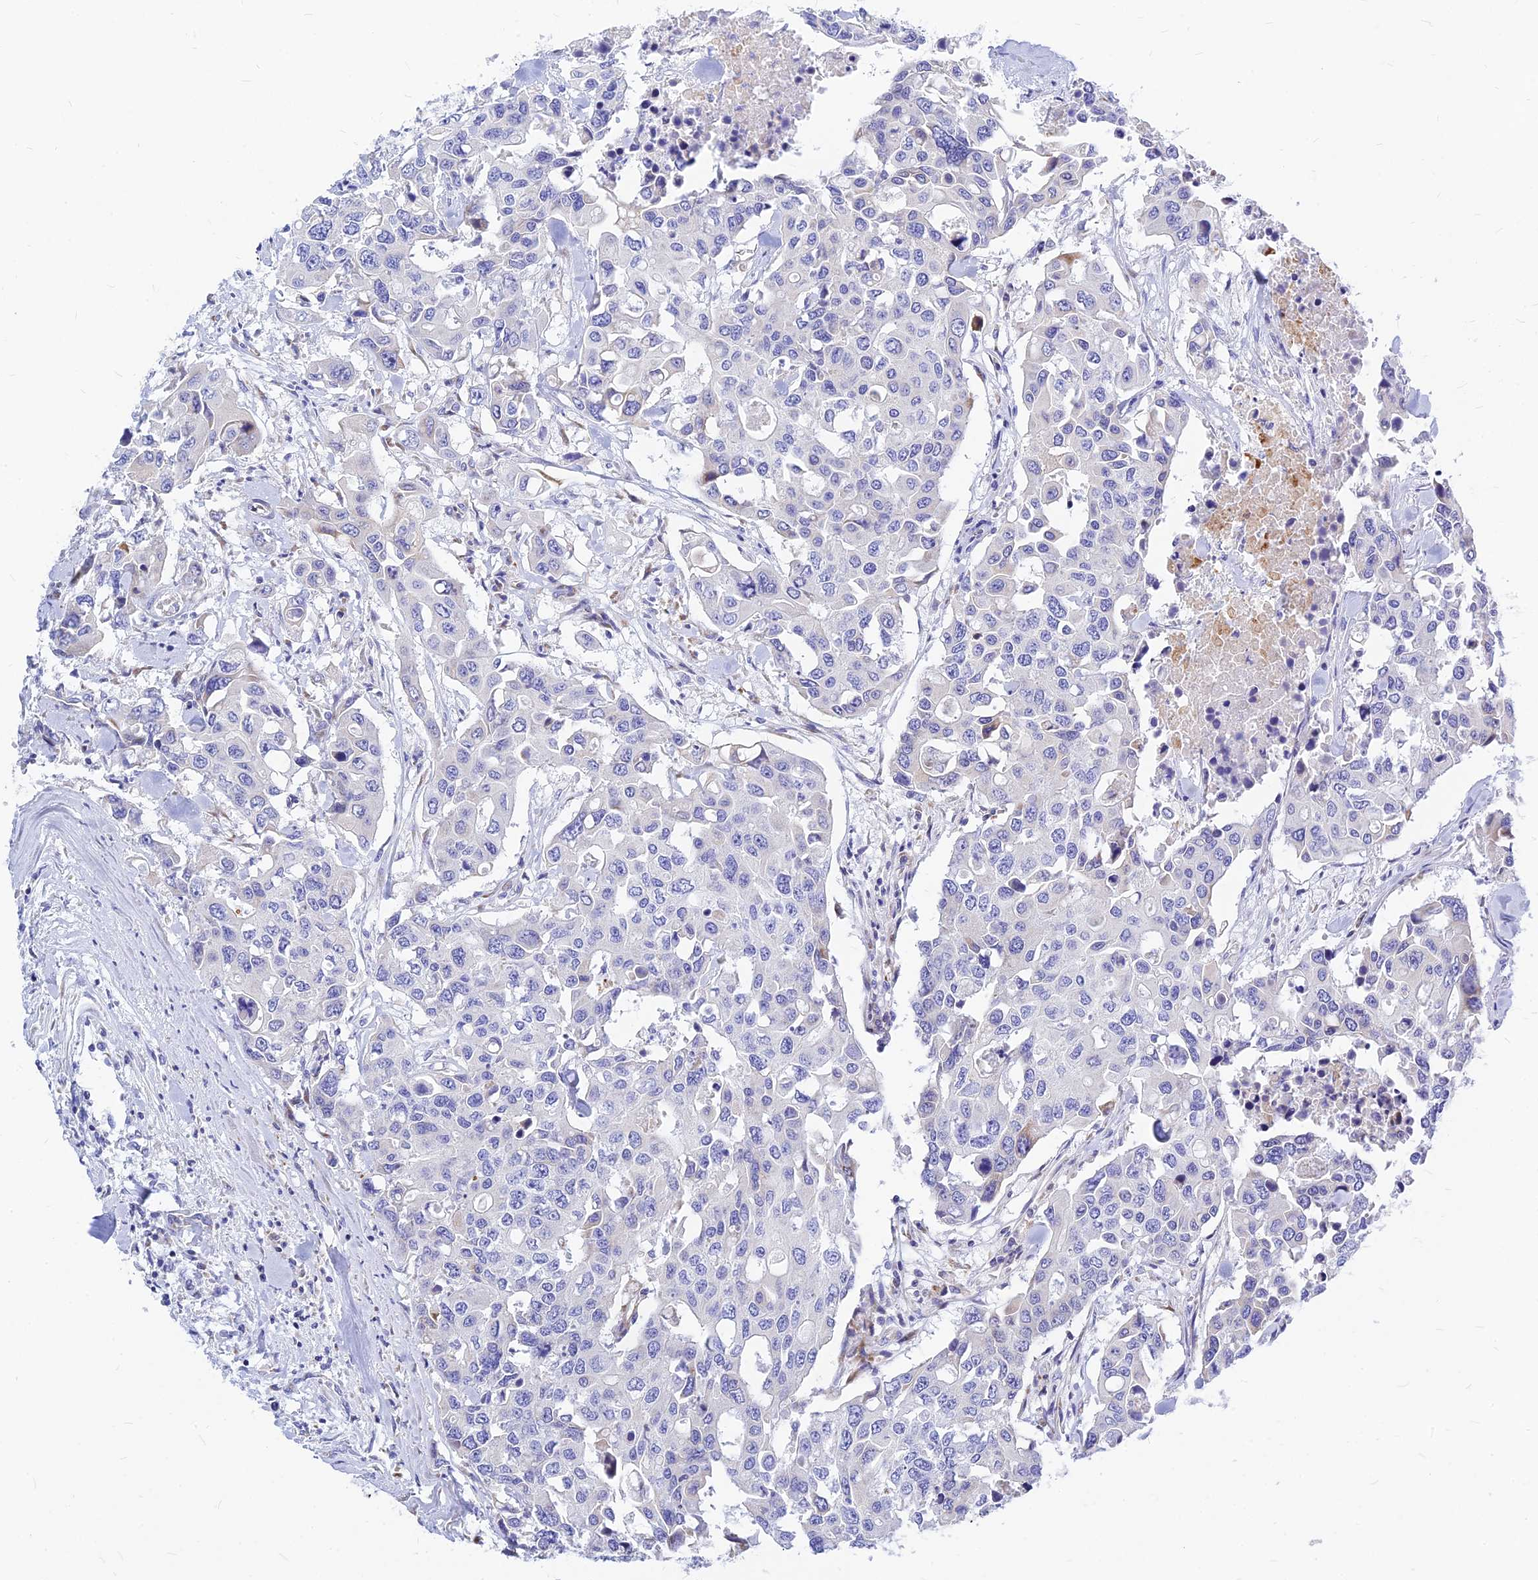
{"staining": {"intensity": "negative", "quantity": "none", "location": "none"}, "tissue": "colorectal cancer", "cell_type": "Tumor cells", "image_type": "cancer", "snomed": [{"axis": "morphology", "description": "Adenocarcinoma, NOS"}, {"axis": "topography", "description": "Colon"}], "caption": "The photomicrograph exhibits no staining of tumor cells in adenocarcinoma (colorectal).", "gene": "CNOT6", "patient": {"sex": "male", "age": 77}}